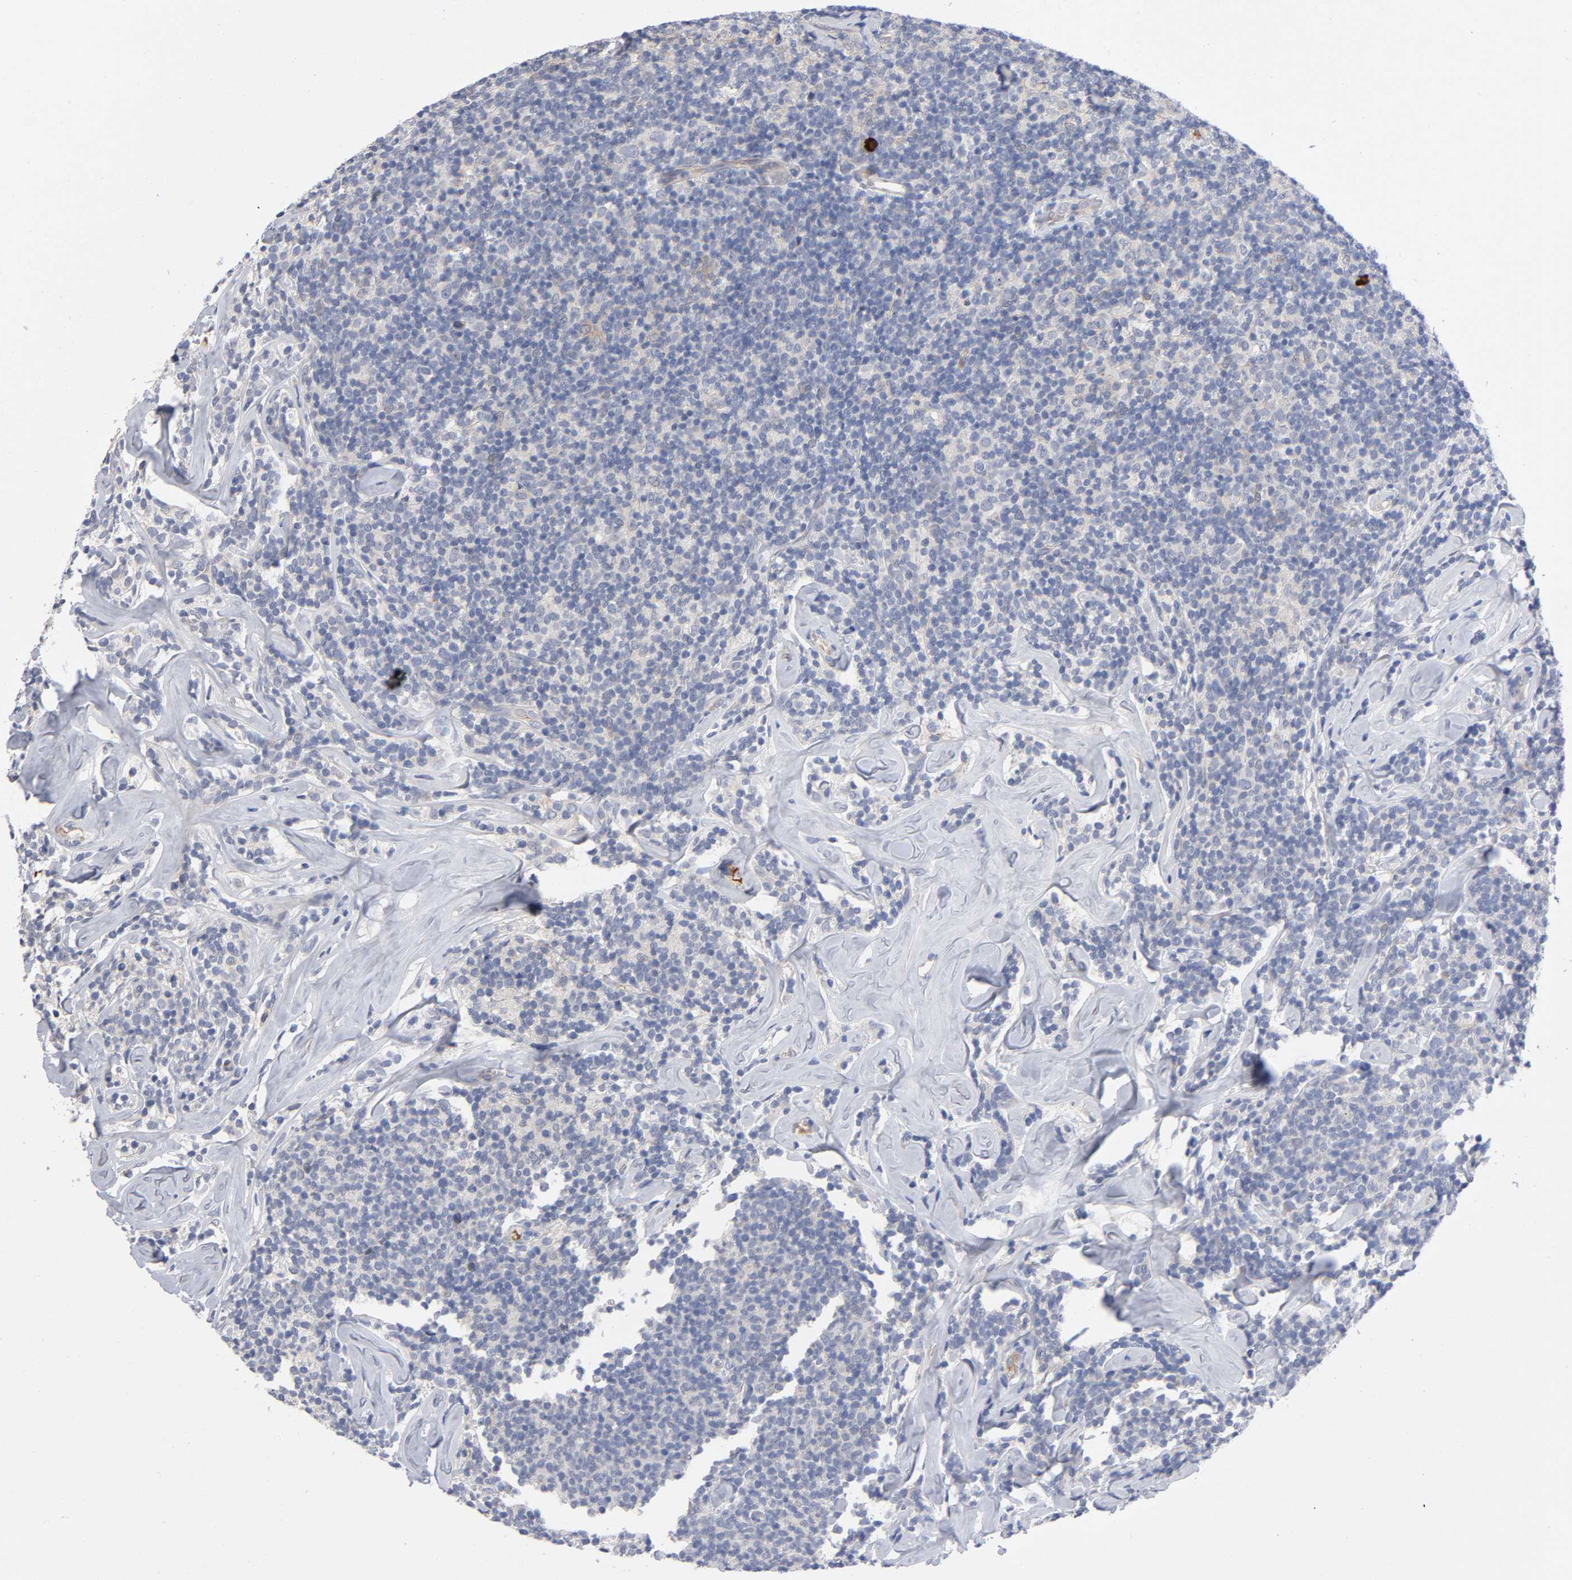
{"staining": {"intensity": "weak", "quantity": "25%-75%", "location": "cytoplasmic/membranous"}, "tissue": "lymphoma", "cell_type": "Tumor cells", "image_type": "cancer", "snomed": [{"axis": "morphology", "description": "Malignant lymphoma, non-Hodgkin's type, Low grade"}, {"axis": "topography", "description": "Lymph node"}], "caption": "Protein staining by immunohistochemistry (IHC) demonstrates weak cytoplasmic/membranous staining in about 25%-75% of tumor cells in lymphoma.", "gene": "NOVA1", "patient": {"sex": "female", "age": 56}}